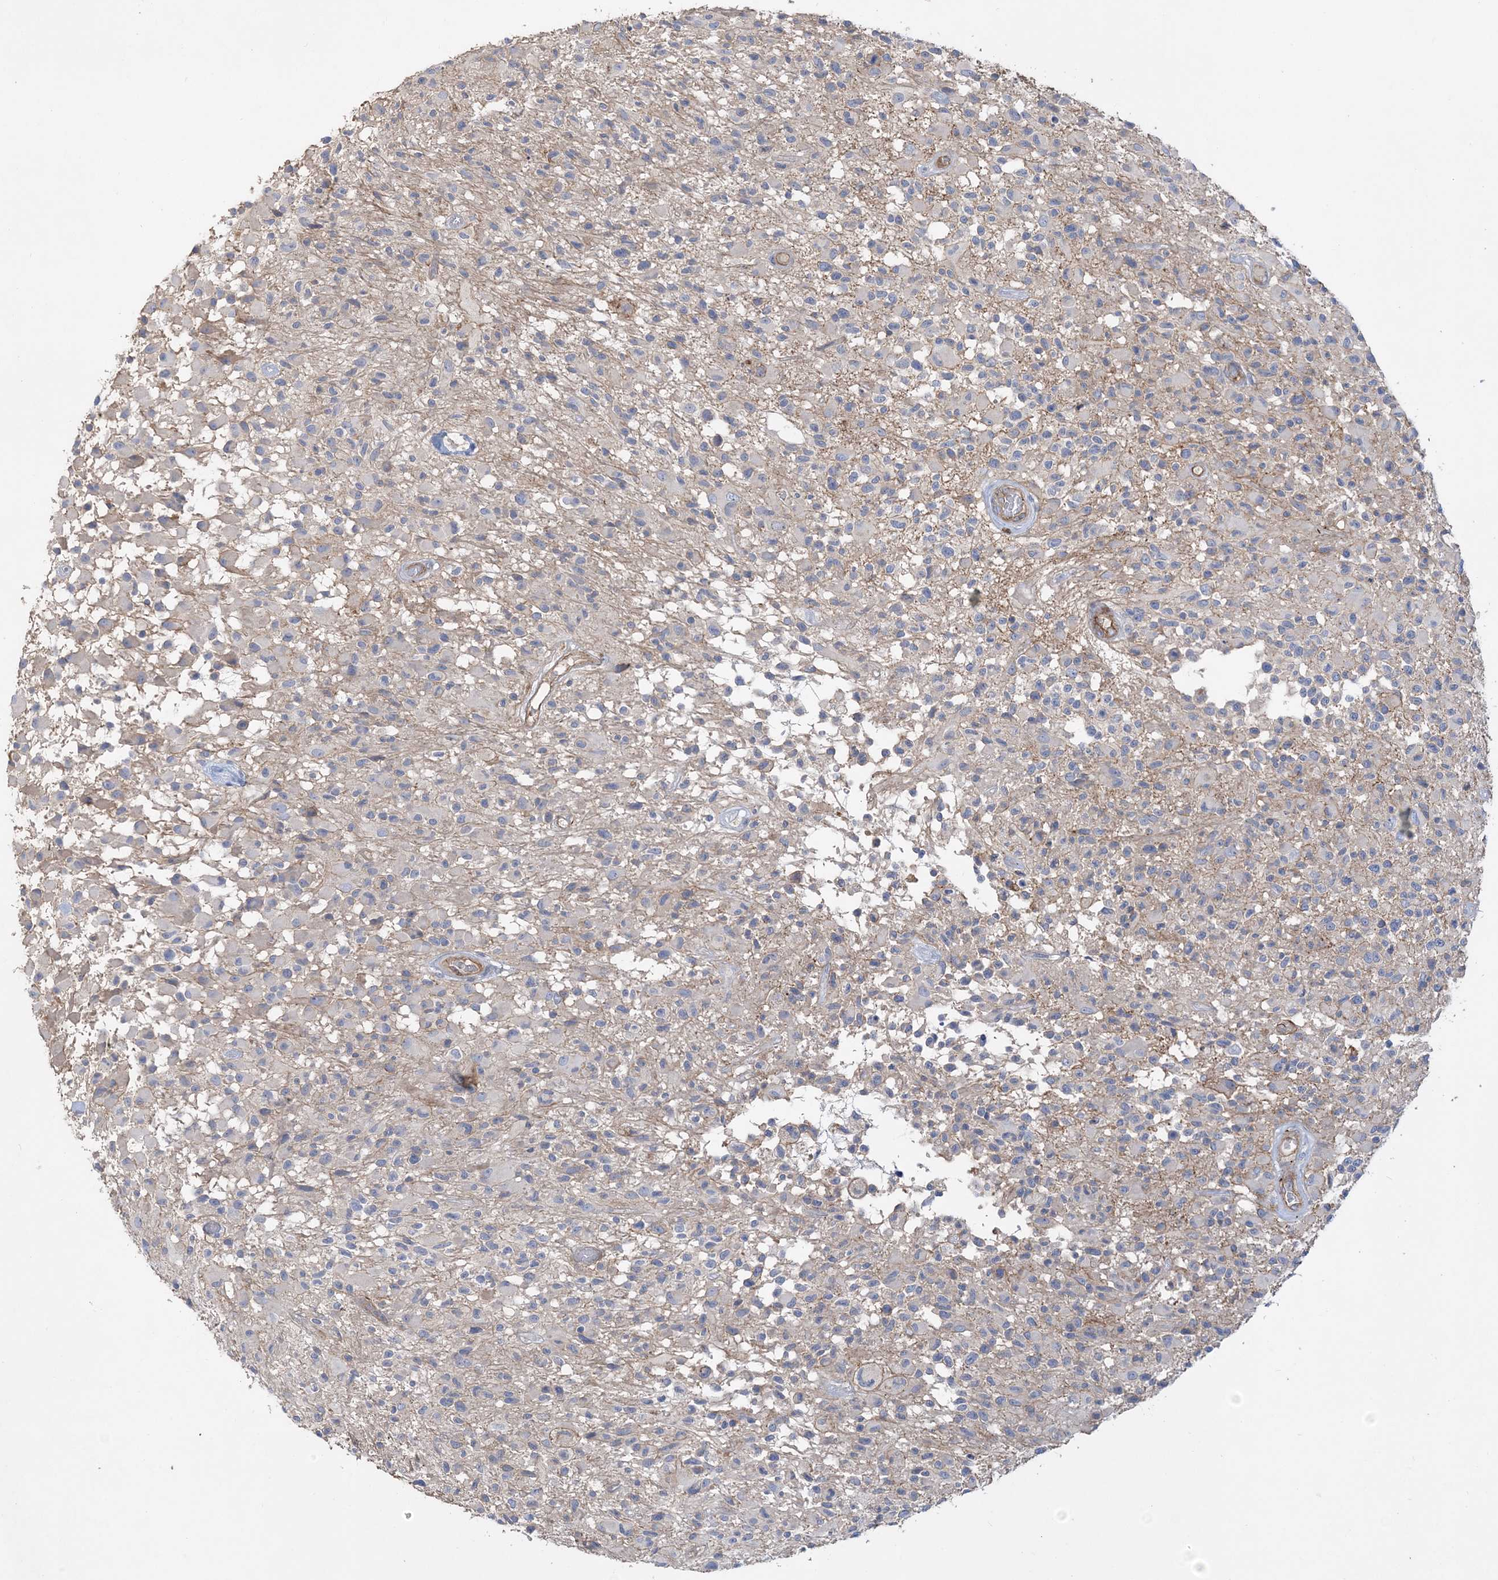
{"staining": {"intensity": "negative", "quantity": "none", "location": "none"}, "tissue": "glioma", "cell_type": "Tumor cells", "image_type": "cancer", "snomed": [{"axis": "morphology", "description": "Glioma, malignant, High grade"}, {"axis": "morphology", "description": "Glioblastoma, NOS"}, {"axis": "topography", "description": "Brain"}], "caption": "A high-resolution histopathology image shows IHC staining of glioma, which displays no significant positivity in tumor cells. (DAB (3,3'-diaminobenzidine) IHC, high magnification).", "gene": "PIGC", "patient": {"sex": "male", "age": 60}}